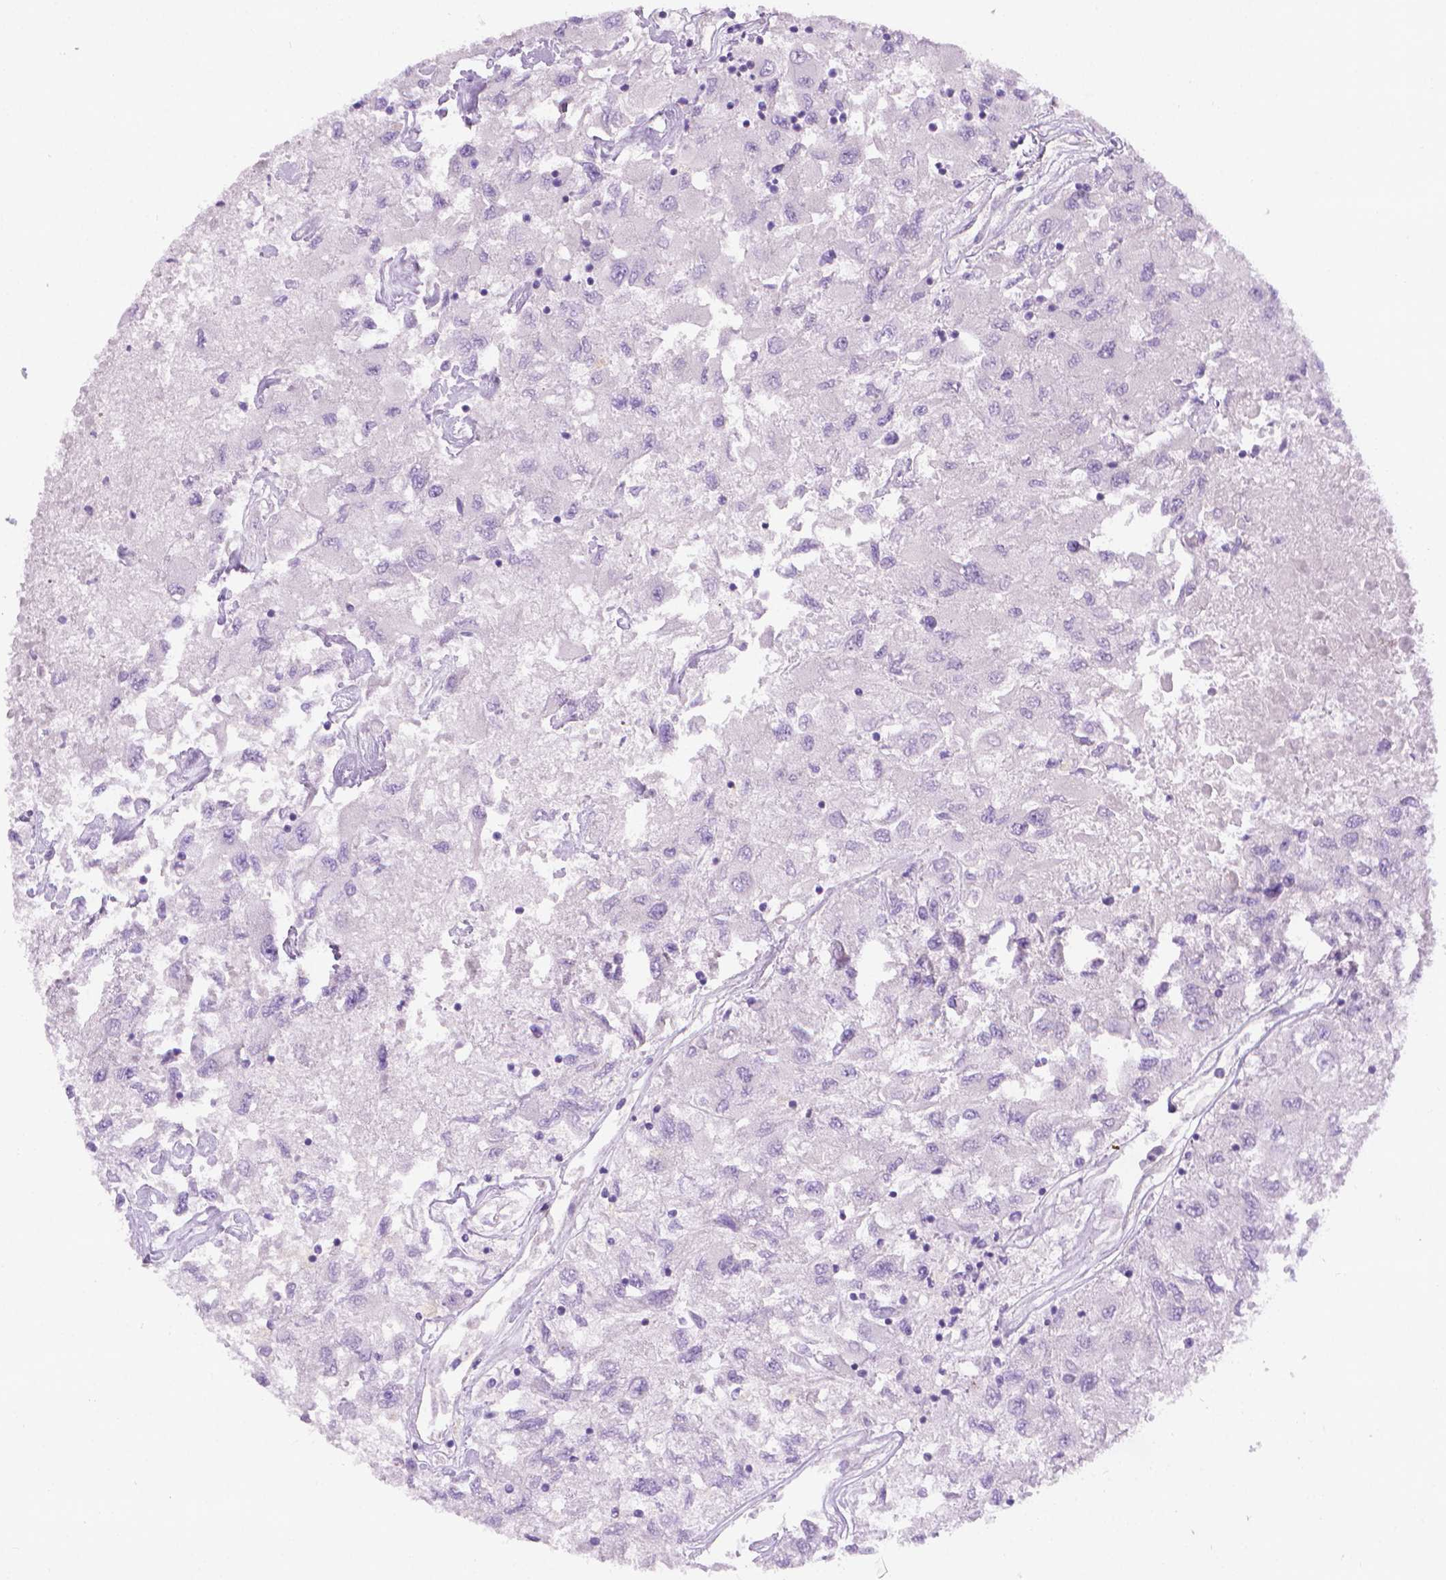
{"staining": {"intensity": "negative", "quantity": "none", "location": "none"}, "tissue": "renal cancer", "cell_type": "Tumor cells", "image_type": "cancer", "snomed": [{"axis": "morphology", "description": "Adenocarcinoma, NOS"}, {"axis": "topography", "description": "Kidney"}], "caption": "A photomicrograph of renal adenocarcinoma stained for a protein shows no brown staining in tumor cells. The staining is performed using DAB brown chromogen with nuclei counter-stained in using hematoxylin.", "gene": "FASN", "patient": {"sex": "female", "age": 76}}